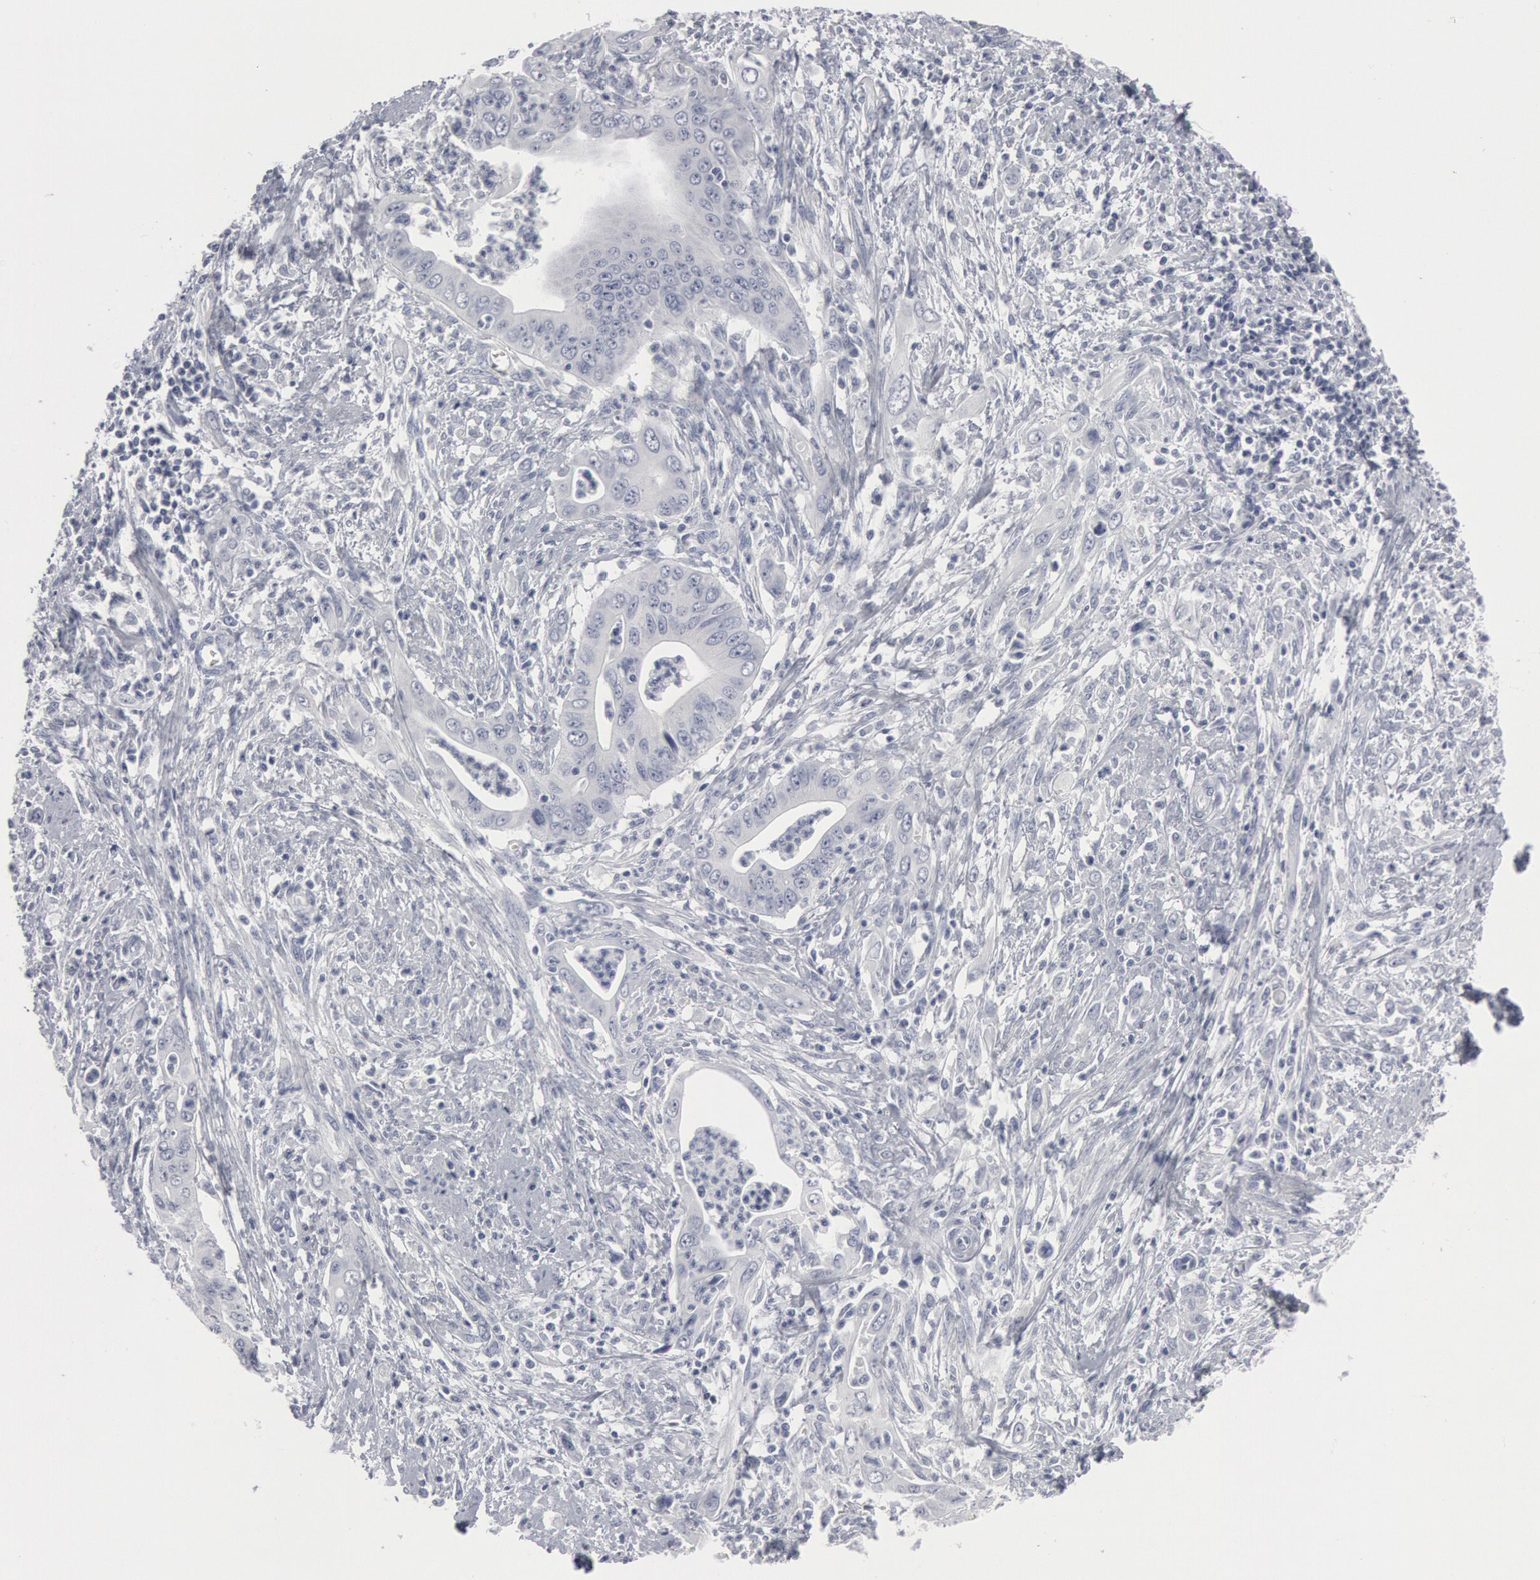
{"staining": {"intensity": "negative", "quantity": "none", "location": "none"}, "tissue": "cervical cancer", "cell_type": "Tumor cells", "image_type": "cancer", "snomed": [{"axis": "morphology", "description": "Normal tissue, NOS"}, {"axis": "morphology", "description": "Adenocarcinoma, NOS"}, {"axis": "topography", "description": "Cervix"}], "caption": "The histopathology image exhibits no staining of tumor cells in cervical adenocarcinoma. The staining was performed using DAB (3,3'-diaminobenzidine) to visualize the protein expression in brown, while the nuclei were stained in blue with hematoxylin (Magnification: 20x).", "gene": "DMC1", "patient": {"sex": "female", "age": 34}}